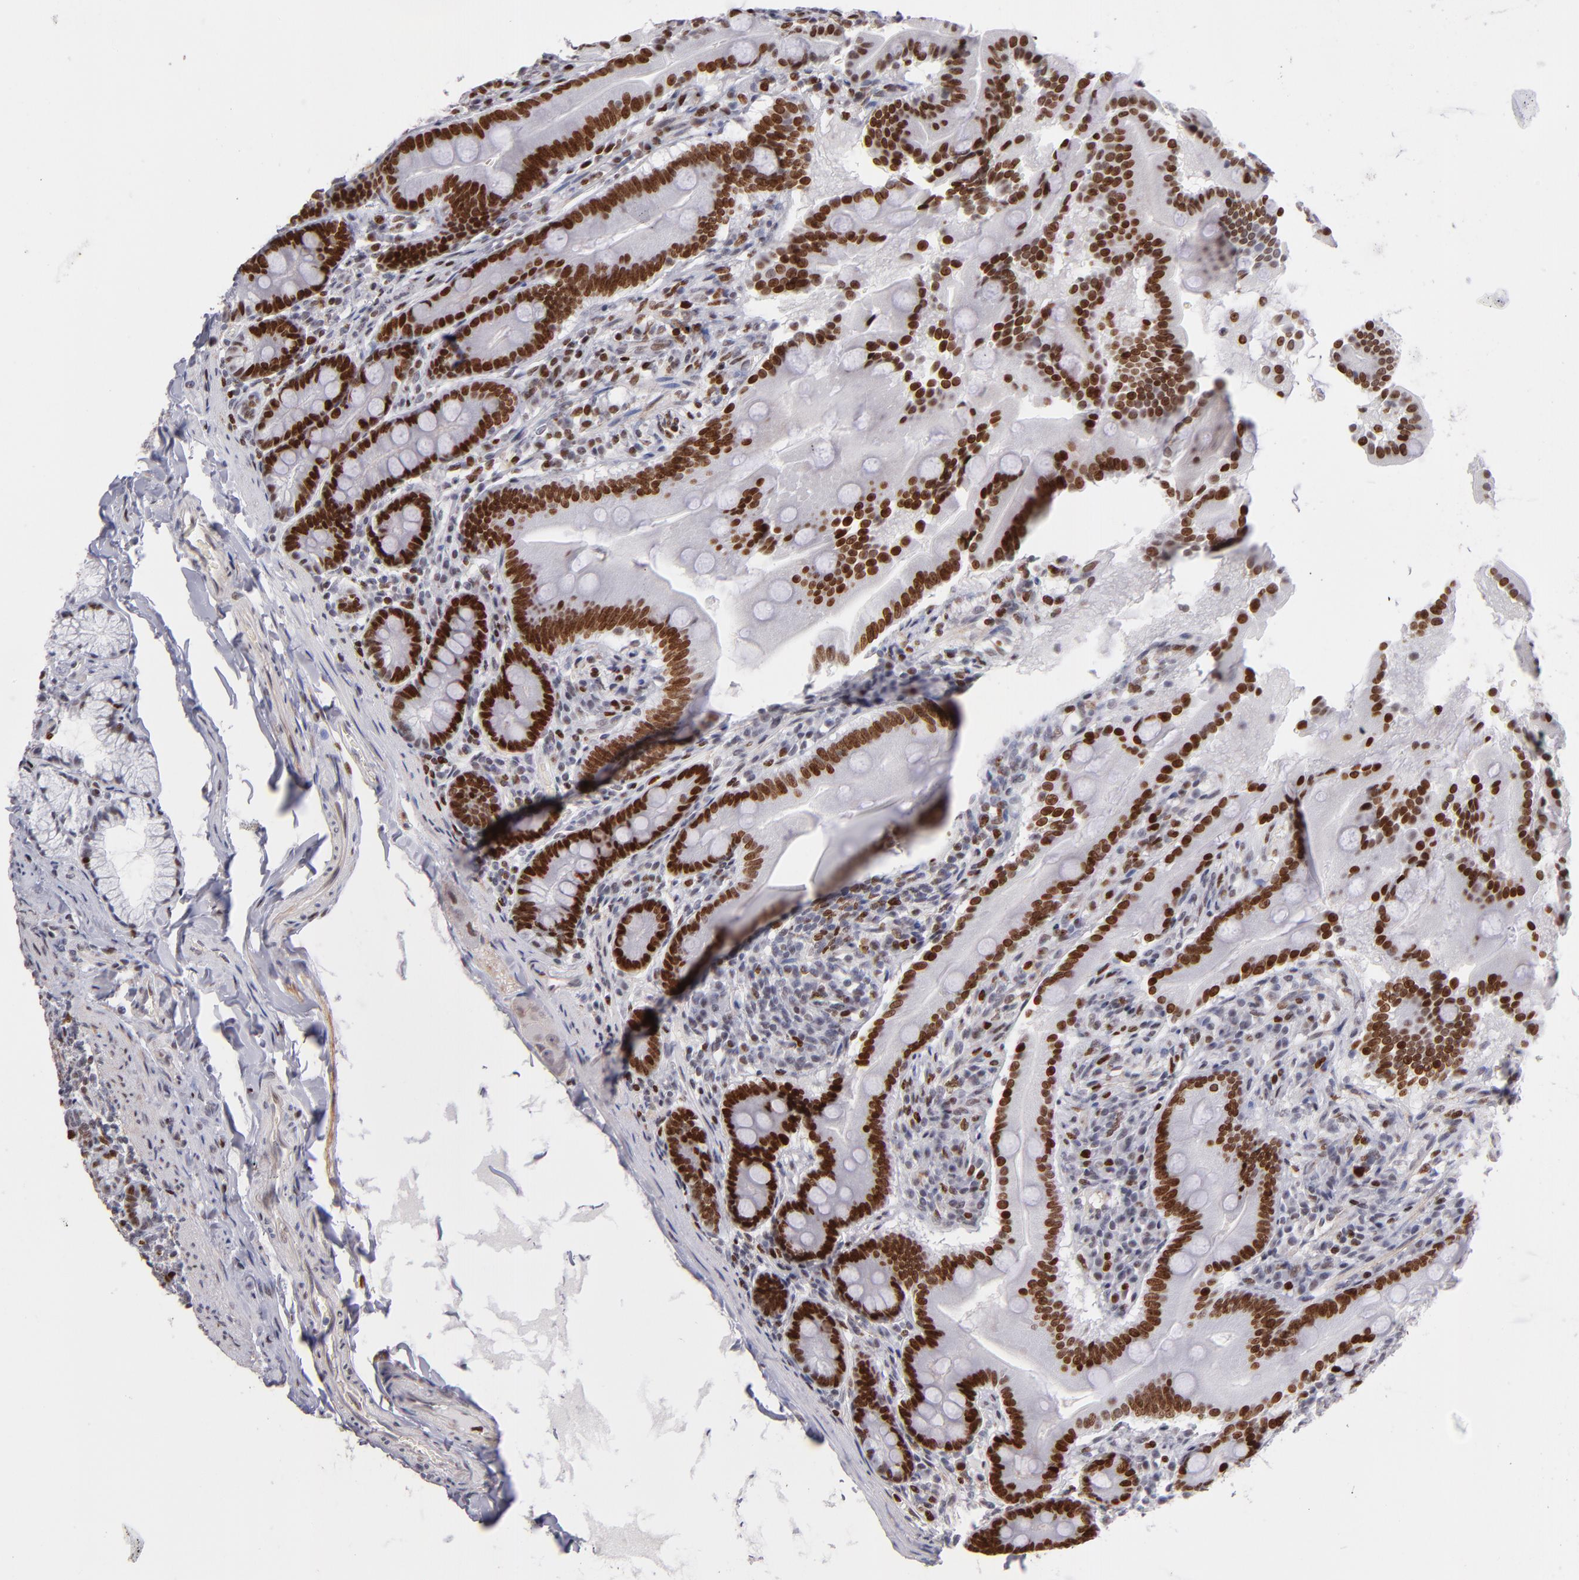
{"staining": {"intensity": "strong", "quantity": ">75%", "location": "nuclear"}, "tissue": "duodenum", "cell_type": "Glandular cells", "image_type": "normal", "snomed": [{"axis": "morphology", "description": "Normal tissue, NOS"}, {"axis": "topography", "description": "Duodenum"}], "caption": "Immunohistochemical staining of unremarkable duodenum displays strong nuclear protein staining in approximately >75% of glandular cells.", "gene": "POLA1", "patient": {"sex": "male", "age": 50}}